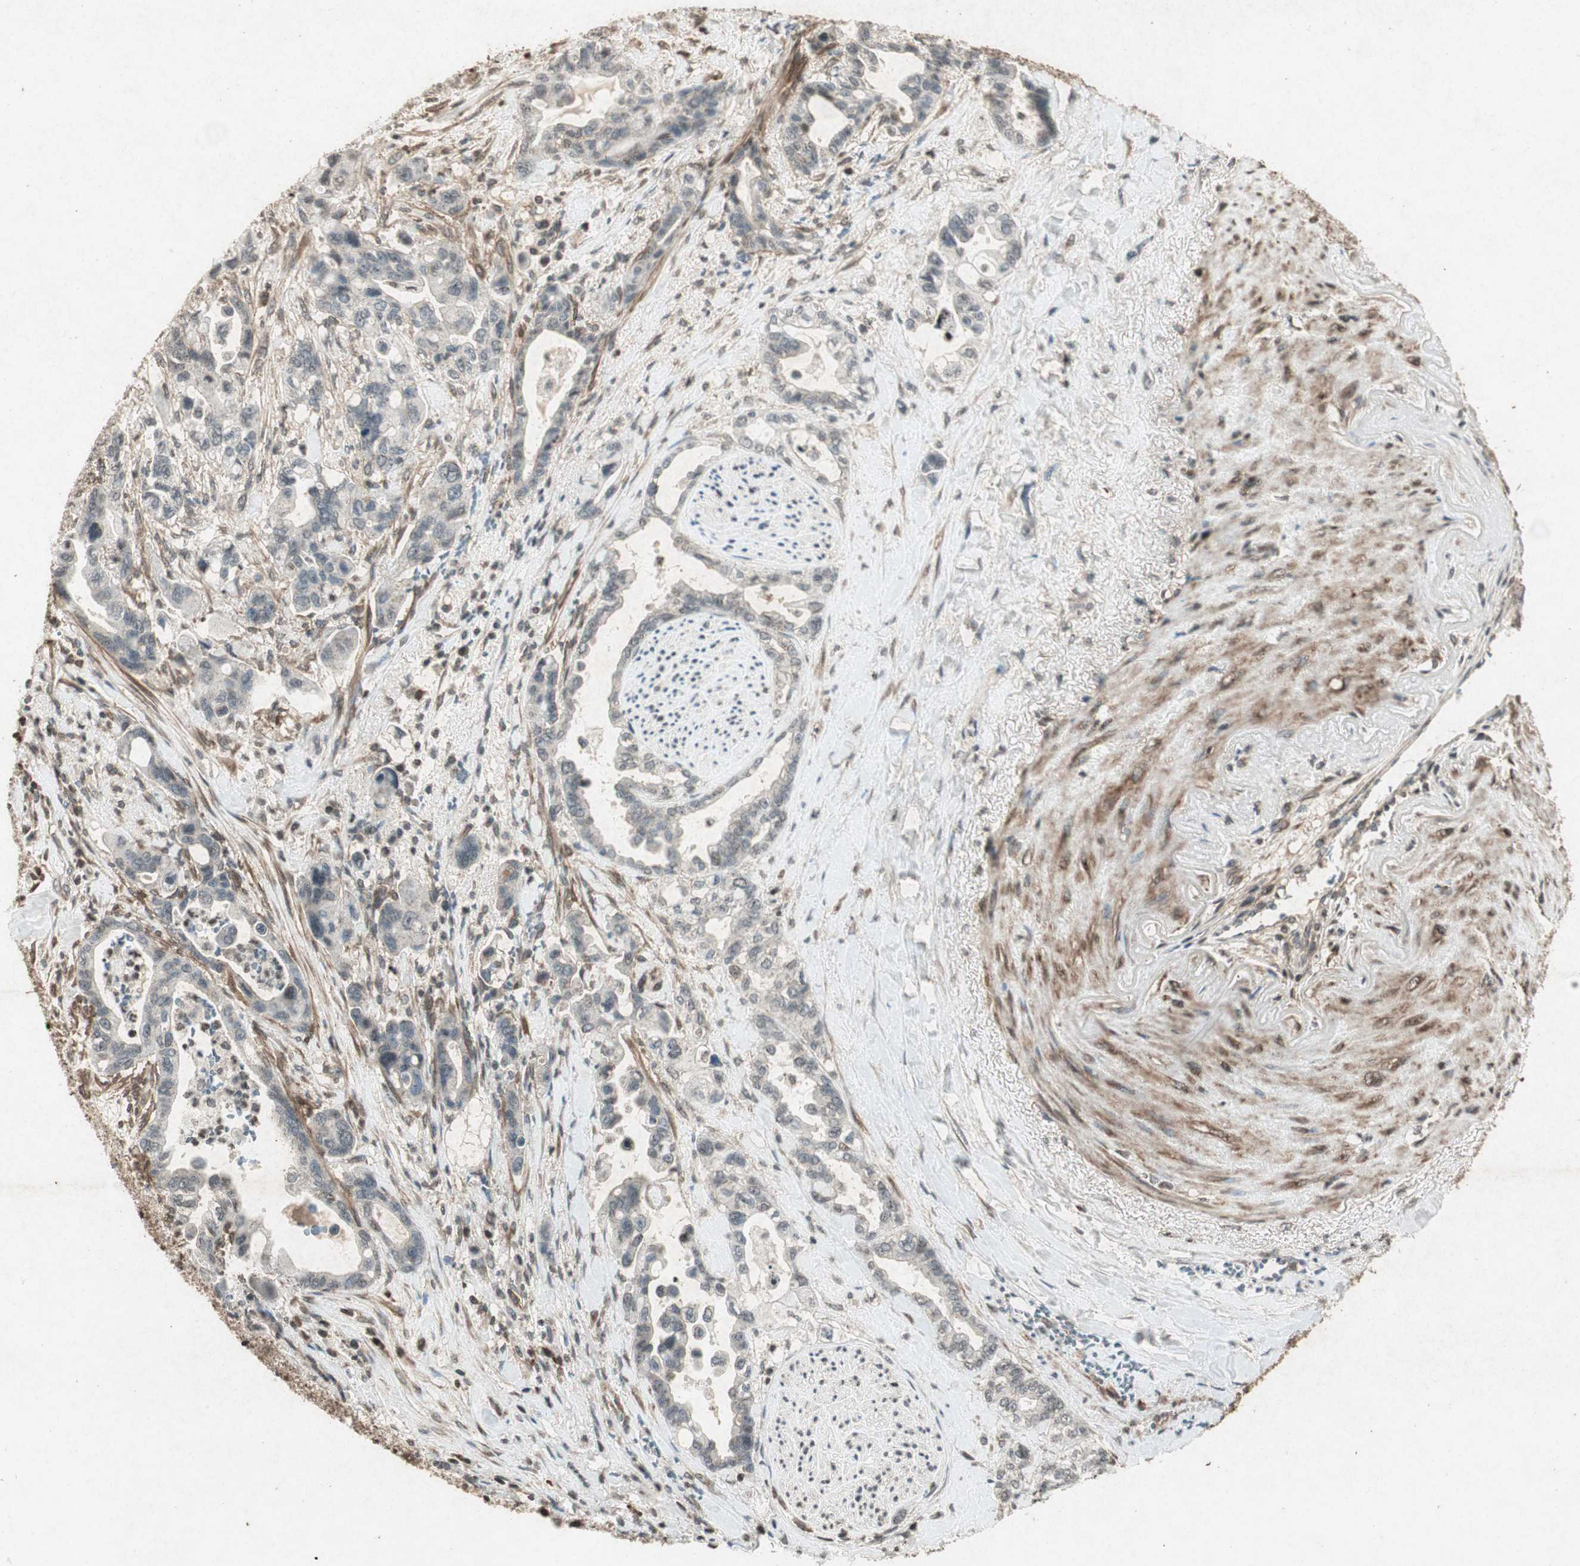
{"staining": {"intensity": "negative", "quantity": "none", "location": "none"}, "tissue": "pancreatic cancer", "cell_type": "Tumor cells", "image_type": "cancer", "snomed": [{"axis": "morphology", "description": "Adenocarcinoma, NOS"}, {"axis": "topography", "description": "Pancreas"}], "caption": "This is an immunohistochemistry (IHC) micrograph of pancreatic cancer (adenocarcinoma). There is no expression in tumor cells.", "gene": "PRKG1", "patient": {"sex": "male", "age": 70}}